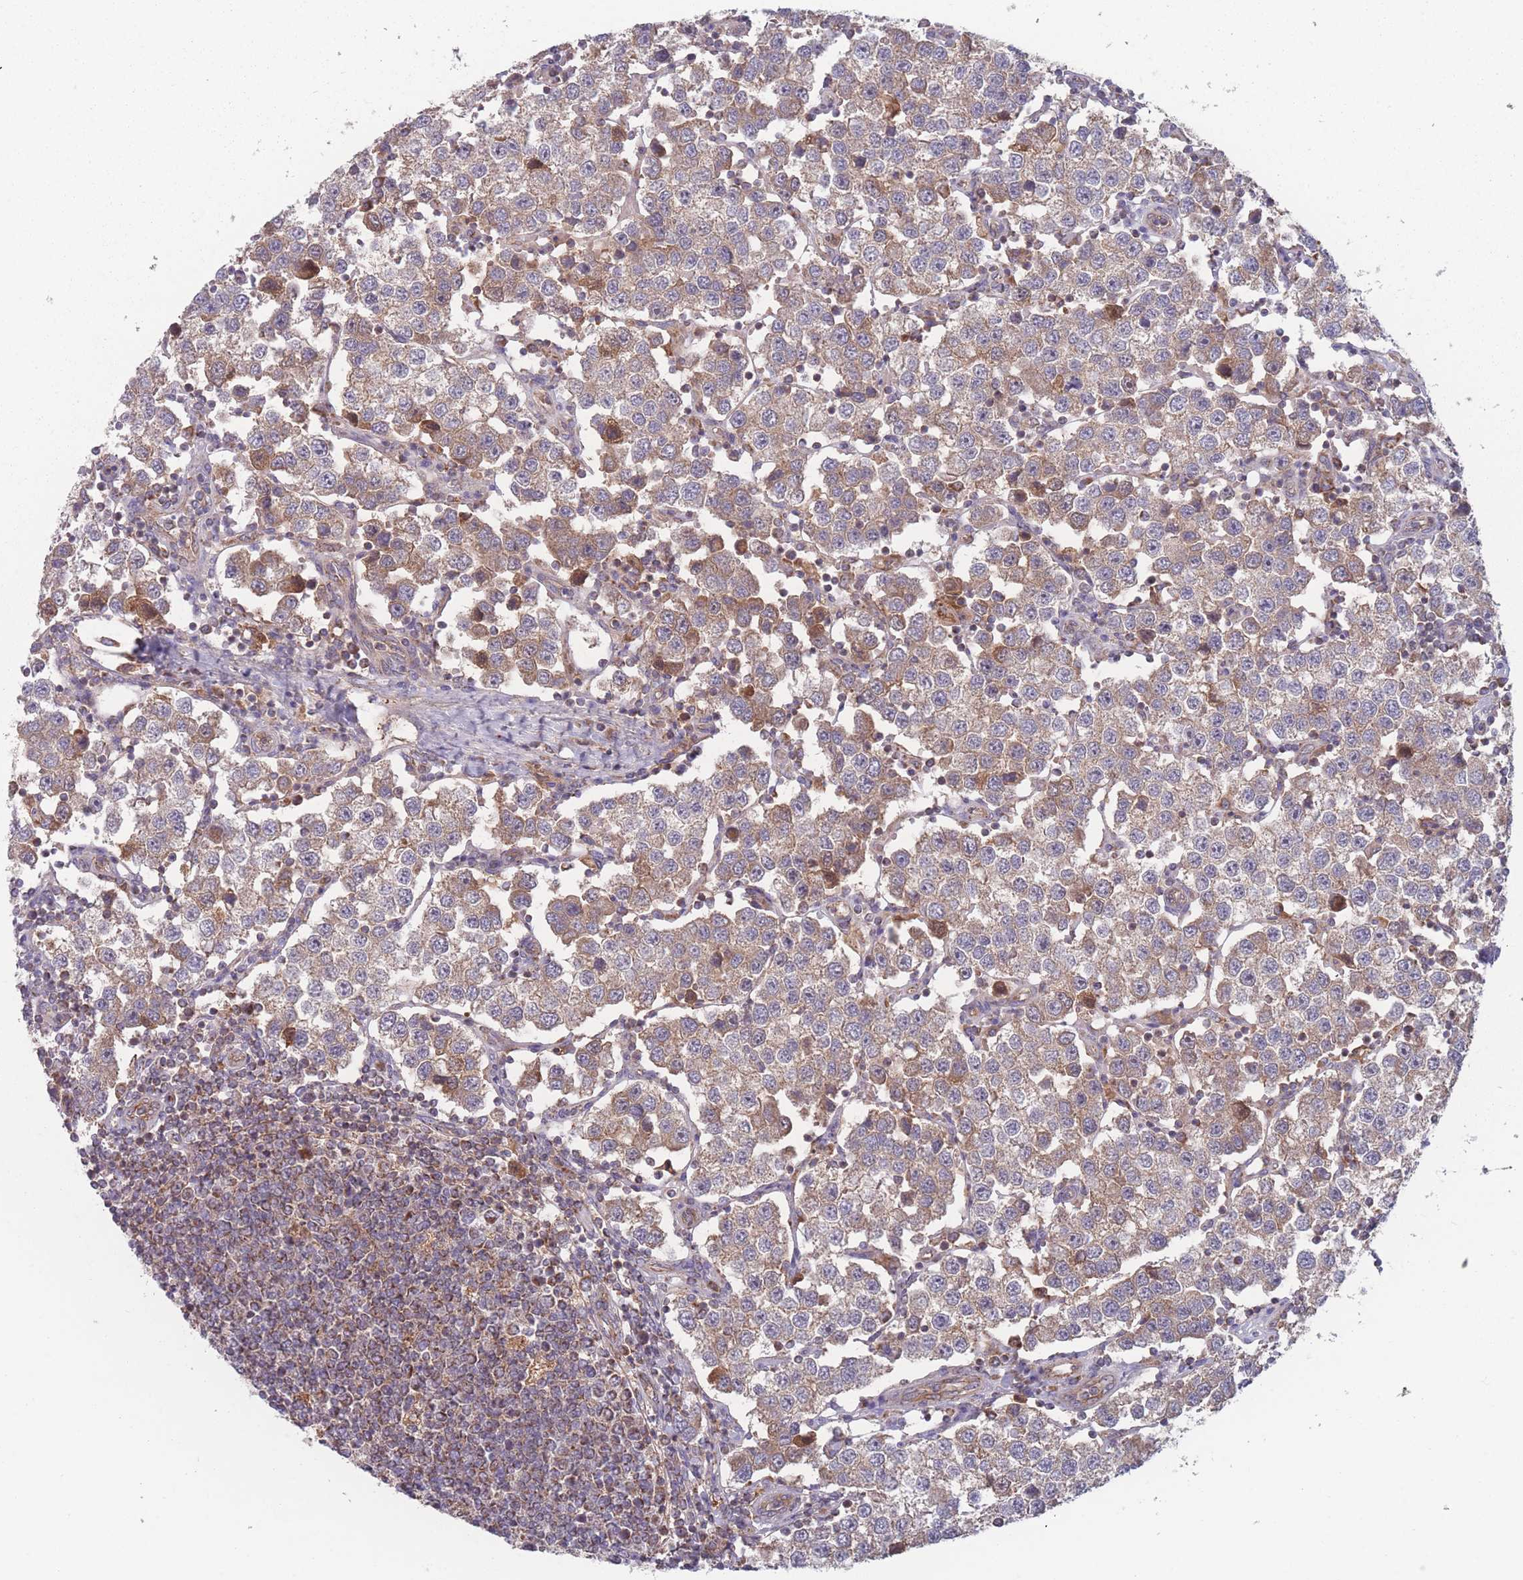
{"staining": {"intensity": "moderate", "quantity": "25%-75%", "location": "cytoplasmic/membranous"}, "tissue": "testis cancer", "cell_type": "Tumor cells", "image_type": "cancer", "snomed": [{"axis": "morphology", "description": "Seminoma, NOS"}, {"axis": "topography", "description": "Testis"}], "caption": "A brown stain highlights moderate cytoplasmic/membranous expression of a protein in testis cancer (seminoma) tumor cells.", "gene": "ATP5MG", "patient": {"sex": "male", "age": 37}}